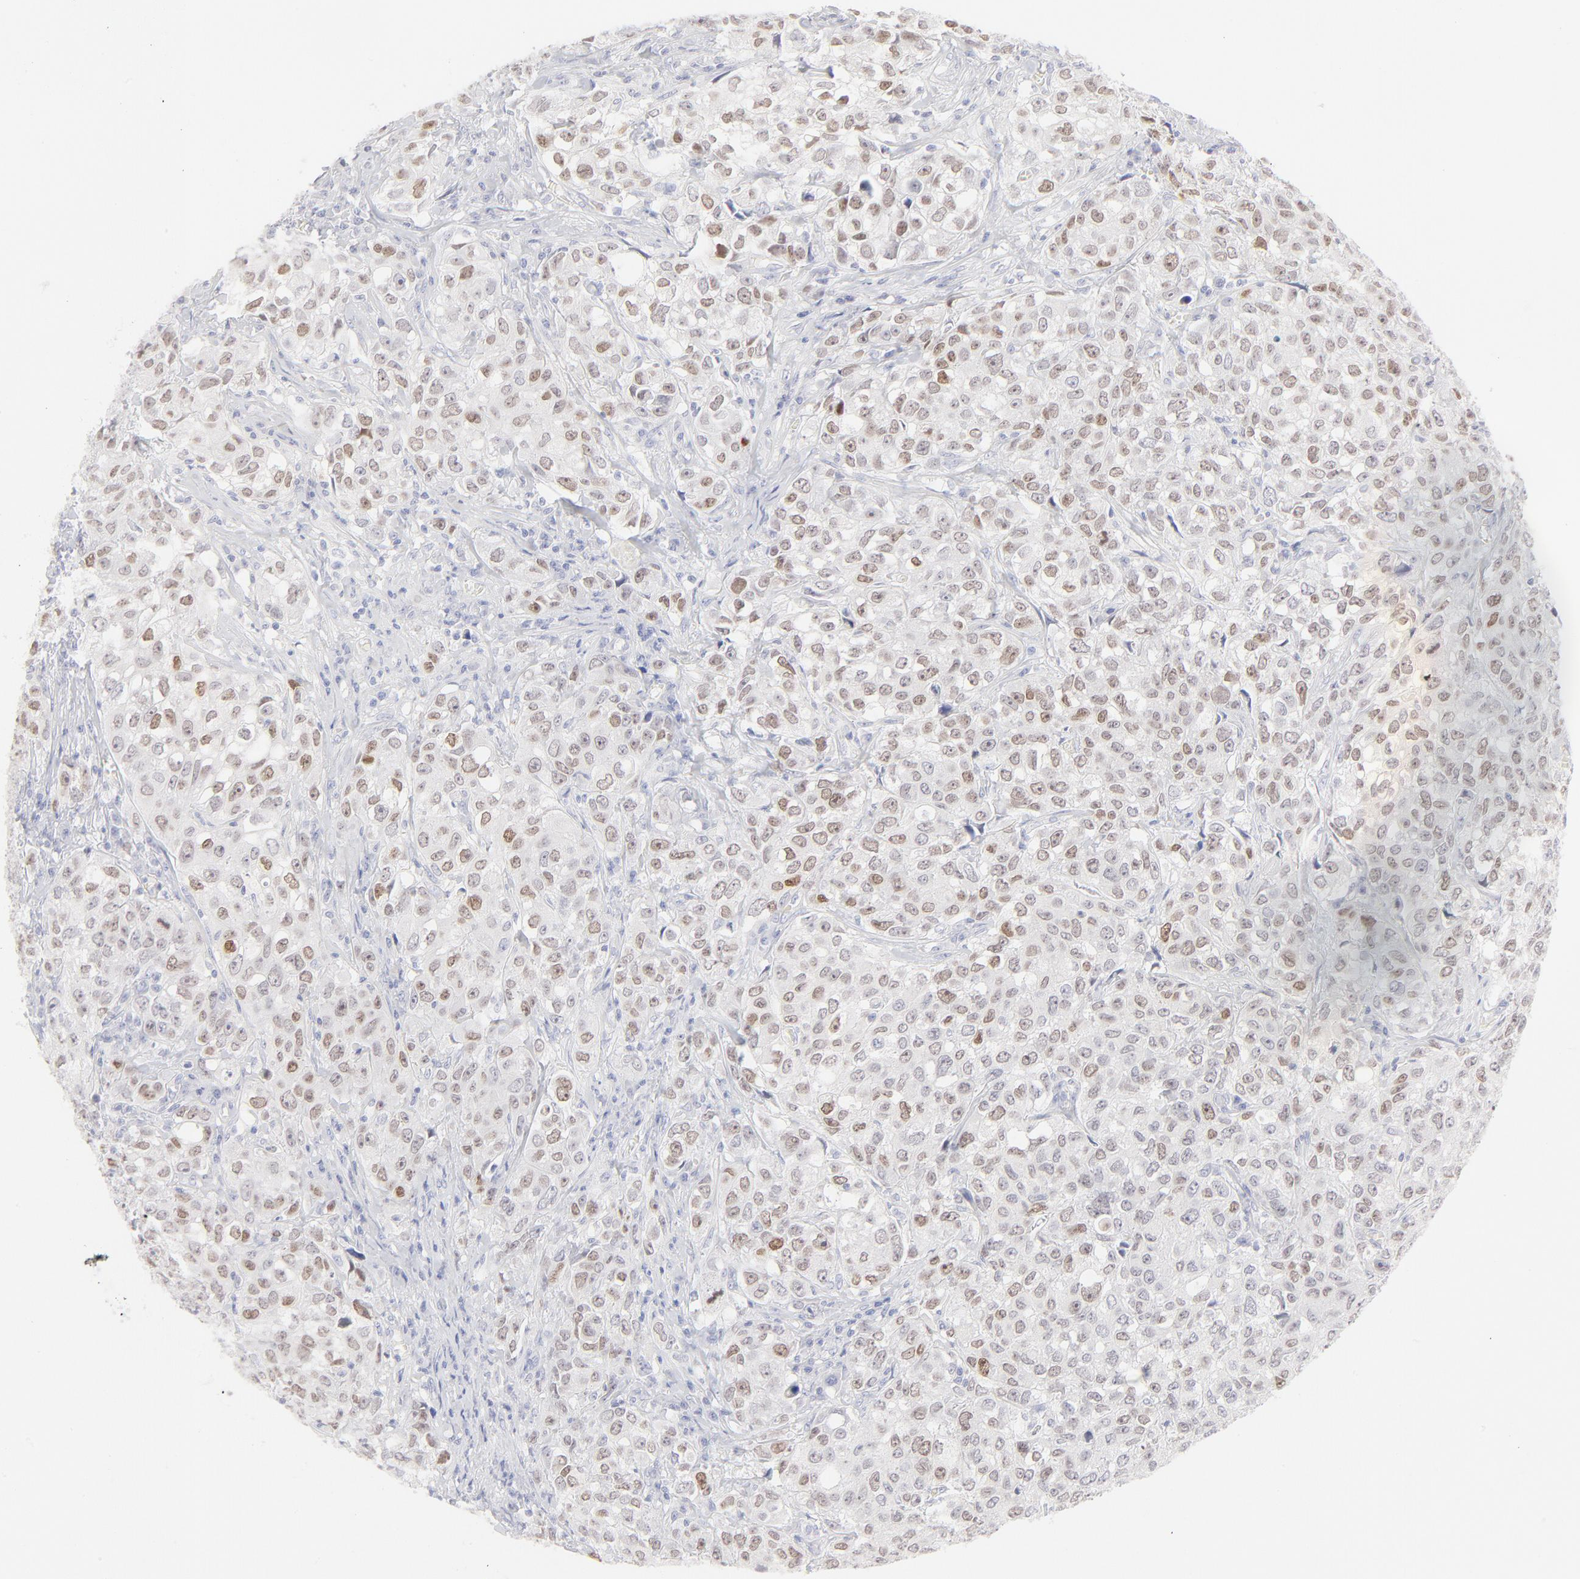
{"staining": {"intensity": "moderate", "quantity": ">75%", "location": "nuclear"}, "tissue": "urothelial cancer", "cell_type": "Tumor cells", "image_type": "cancer", "snomed": [{"axis": "morphology", "description": "Urothelial carcinoma, High grade"}, {"axis": "topography", "description": "Urinary bladder"}], "caption": "High-grade urothelial carcinoma stained for a protein shows moderate nuclear positivity in tumor cells.", "gene": "ELF3", "patient": {"sex": "female", "age": 75}}